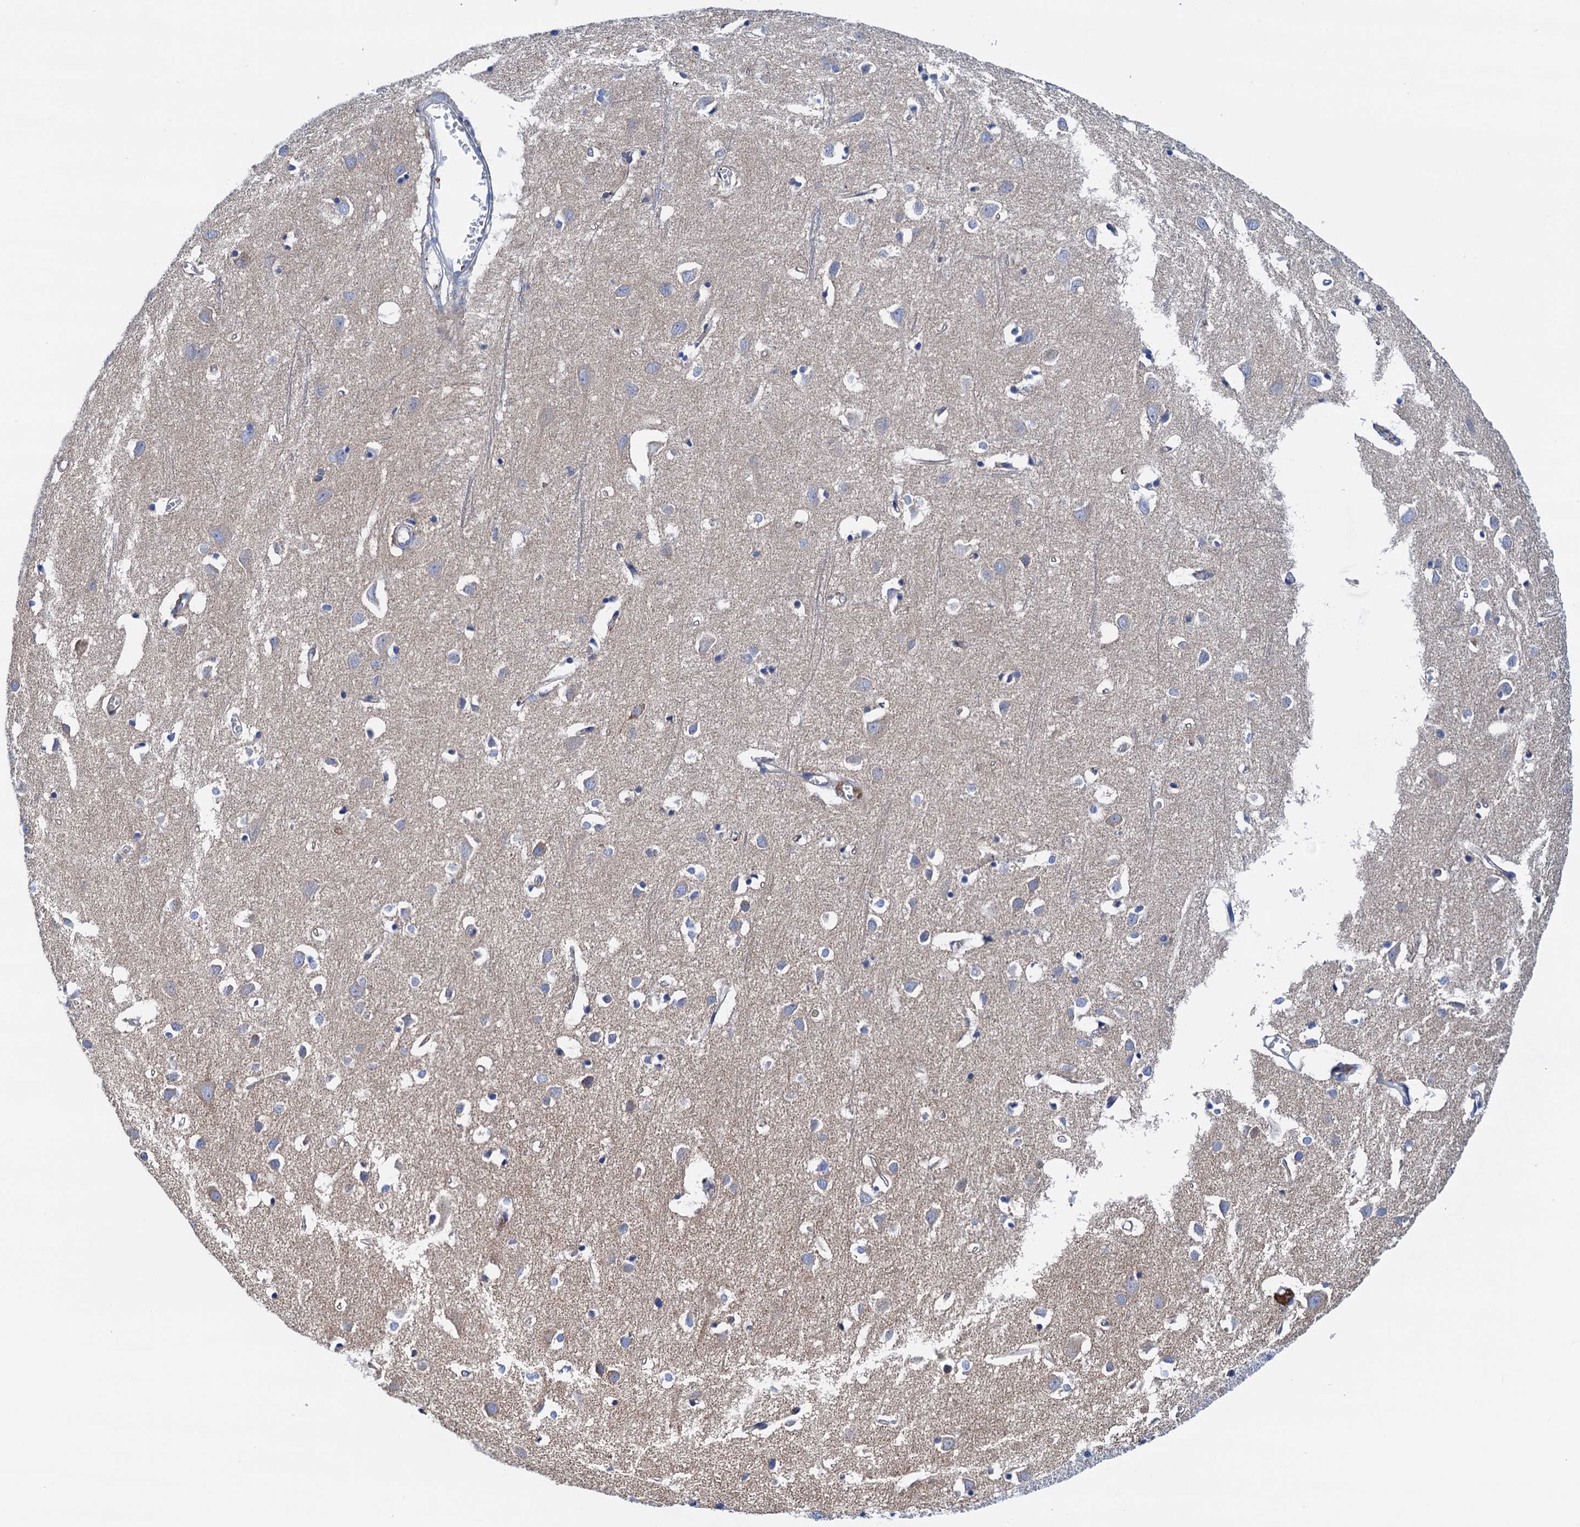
{"staining": {"intensity": "moderate", "quantity": "<25%", "location": "cytoplasmic/membranous"}, "tissue": "cerebral cortex", "cell_type": "Endothelial cells", "image_type": "normal", "snomed": [{"axis": "morphology", "description": "Normal tissue, NOS"}, {"axis": "topography", "description": "Cerebral cortex"}], "caption": "IHC staining of benign cerebral cortex, which displays low levels of moderate cytoplasmic/membranous expression in approximately <25% of endothelial cells indicating moderate cytoplasmic/membranous protein expression. The staining was performed using DAB (3,3'-diaminobenzidine) (brown) for protein detection and nuclei were counterstained in hematoxylin (blue).", "gene": "RASSF9", "patient": {"sex": "female", "age": 64}}